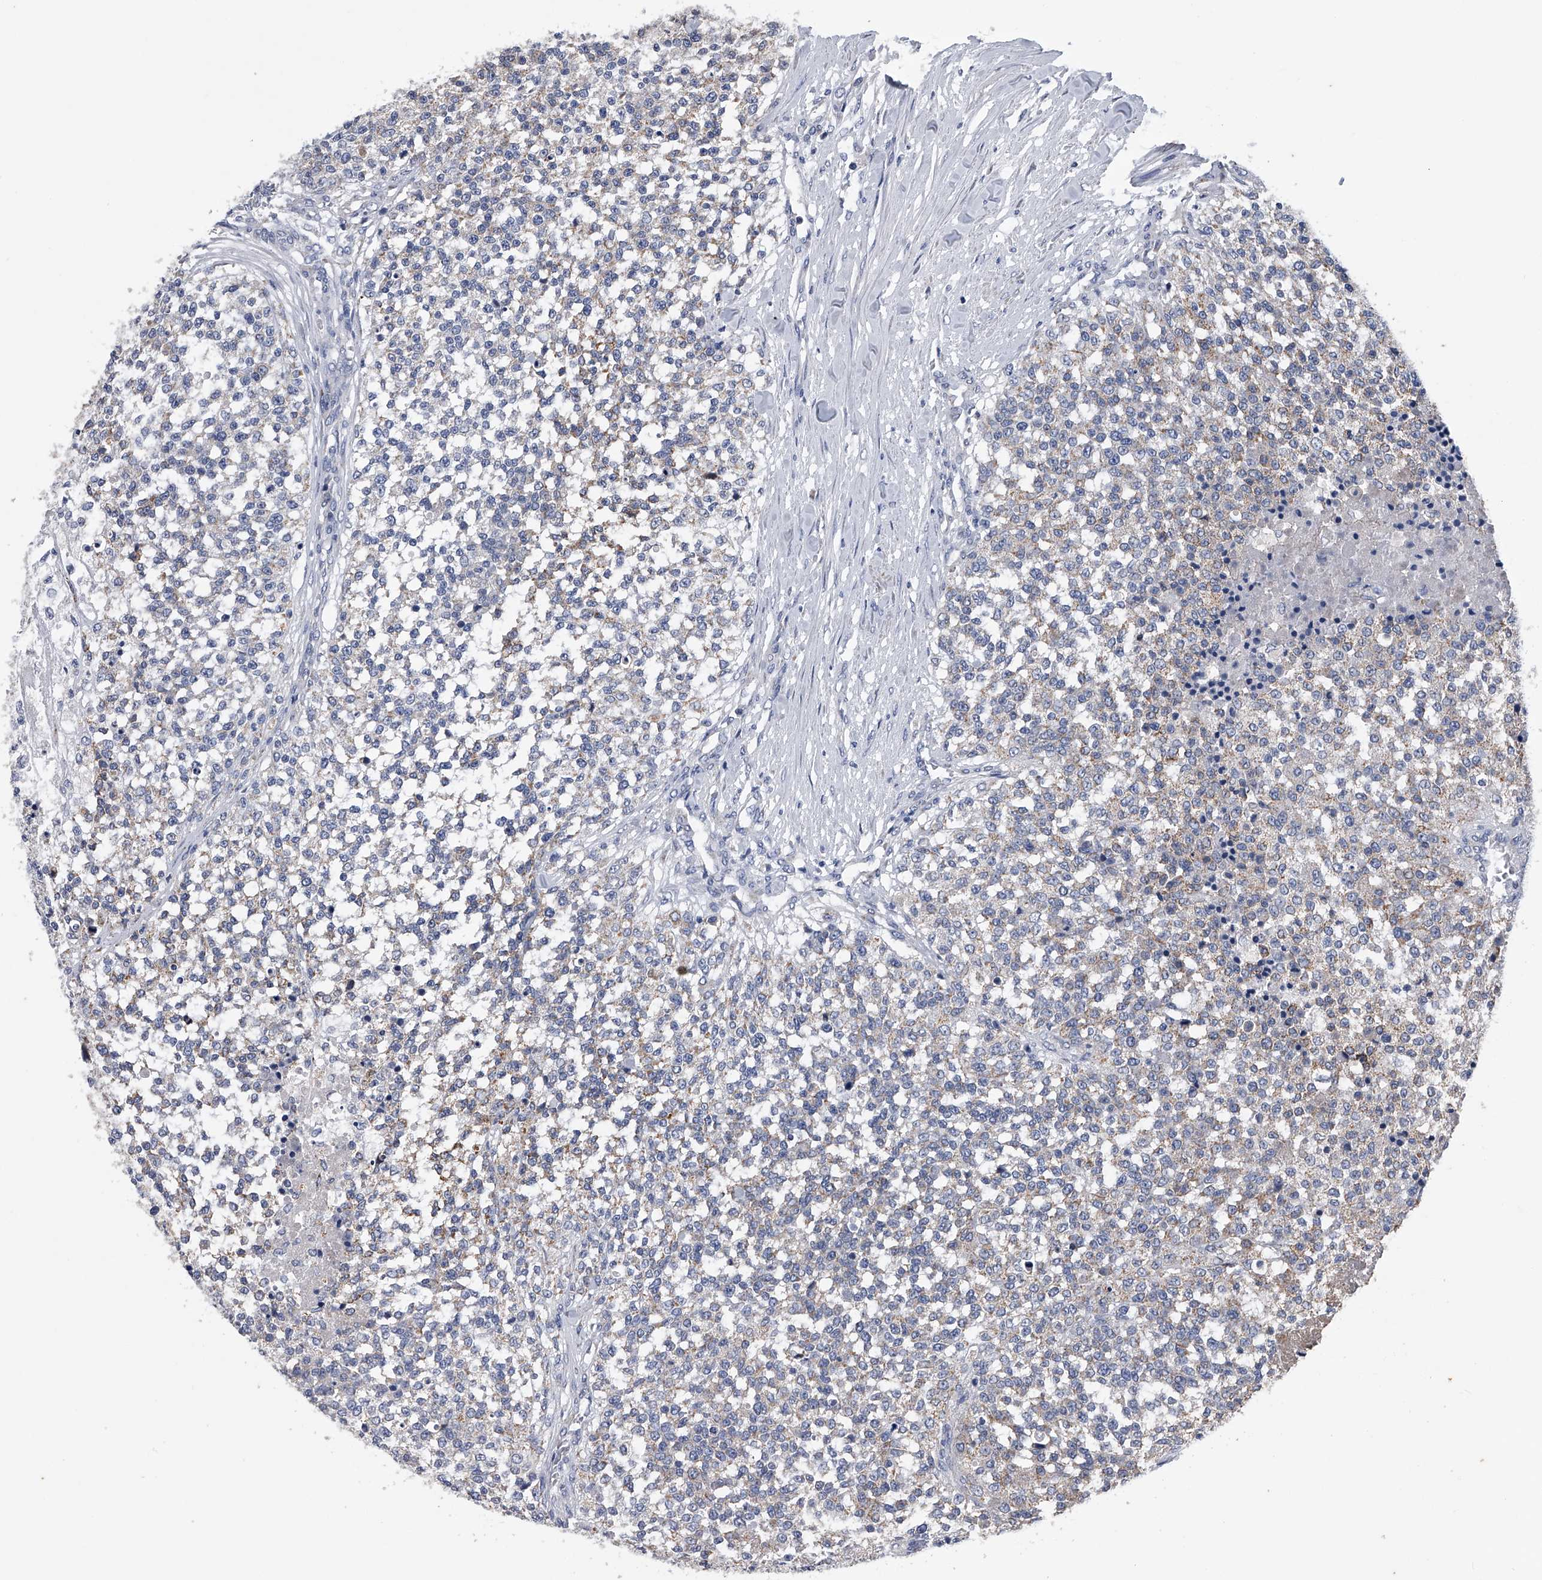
{"staining": {"intensity": "weak", "quantity": ">75%", "location": "cytoplasmic/membranous"}, "tissue": "testis cancer", "cell_type": "Tumor cells", "image_type": "cancer", "snomed": [{"axis": "morphology", "description": "Seminoma, NOS"}, {"axis": "topography", "description": "Testis"}], "caption": "Immunohistochemistry of human seminoma (testis) demonstrates low levels of weak cytoplasmic/membranous staining in about >75% of tumor cells.", "gene": "OAT", "patient": {"sex": "male", "age": 59}}